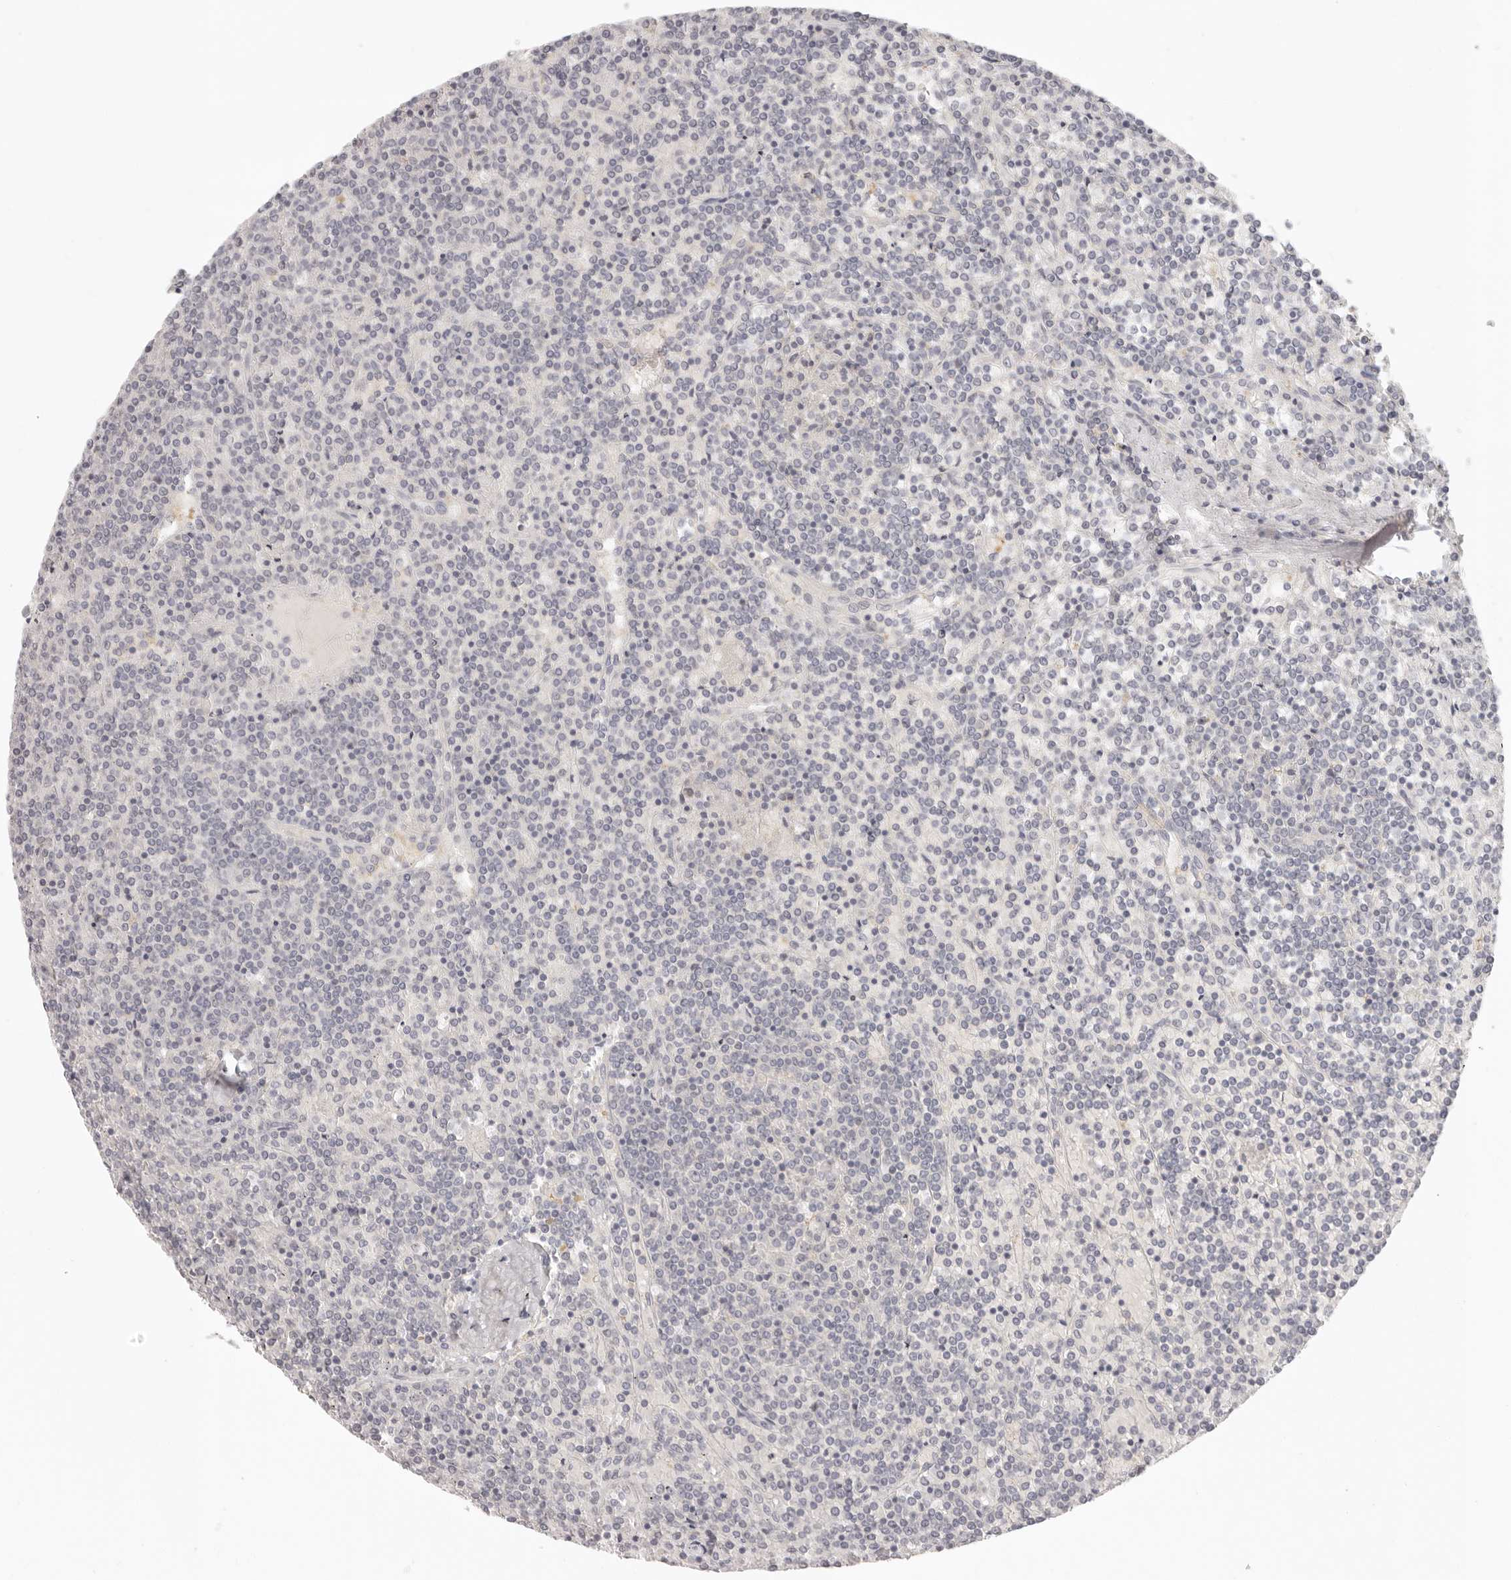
{"staining": {"intensity": "negative", "quantity": "none", "location": "none"}, "tissue": "lymphoma", "cell_type": "Tumor cells", "image_type": "cancer", "snomed": [{"axis": "morphology", "description": "Malignant lymphoma, non-Hodgkin's type, Low grade"}, {"axis": "topography", "description": "Spleen"}], "caption": "Tumor cells are negative for protein expression in human malignant lymphoma, non-Hodgkin's type (low-grade).", "gene": "AHDC1", "patient": {"sex": "female", "age": 19}}